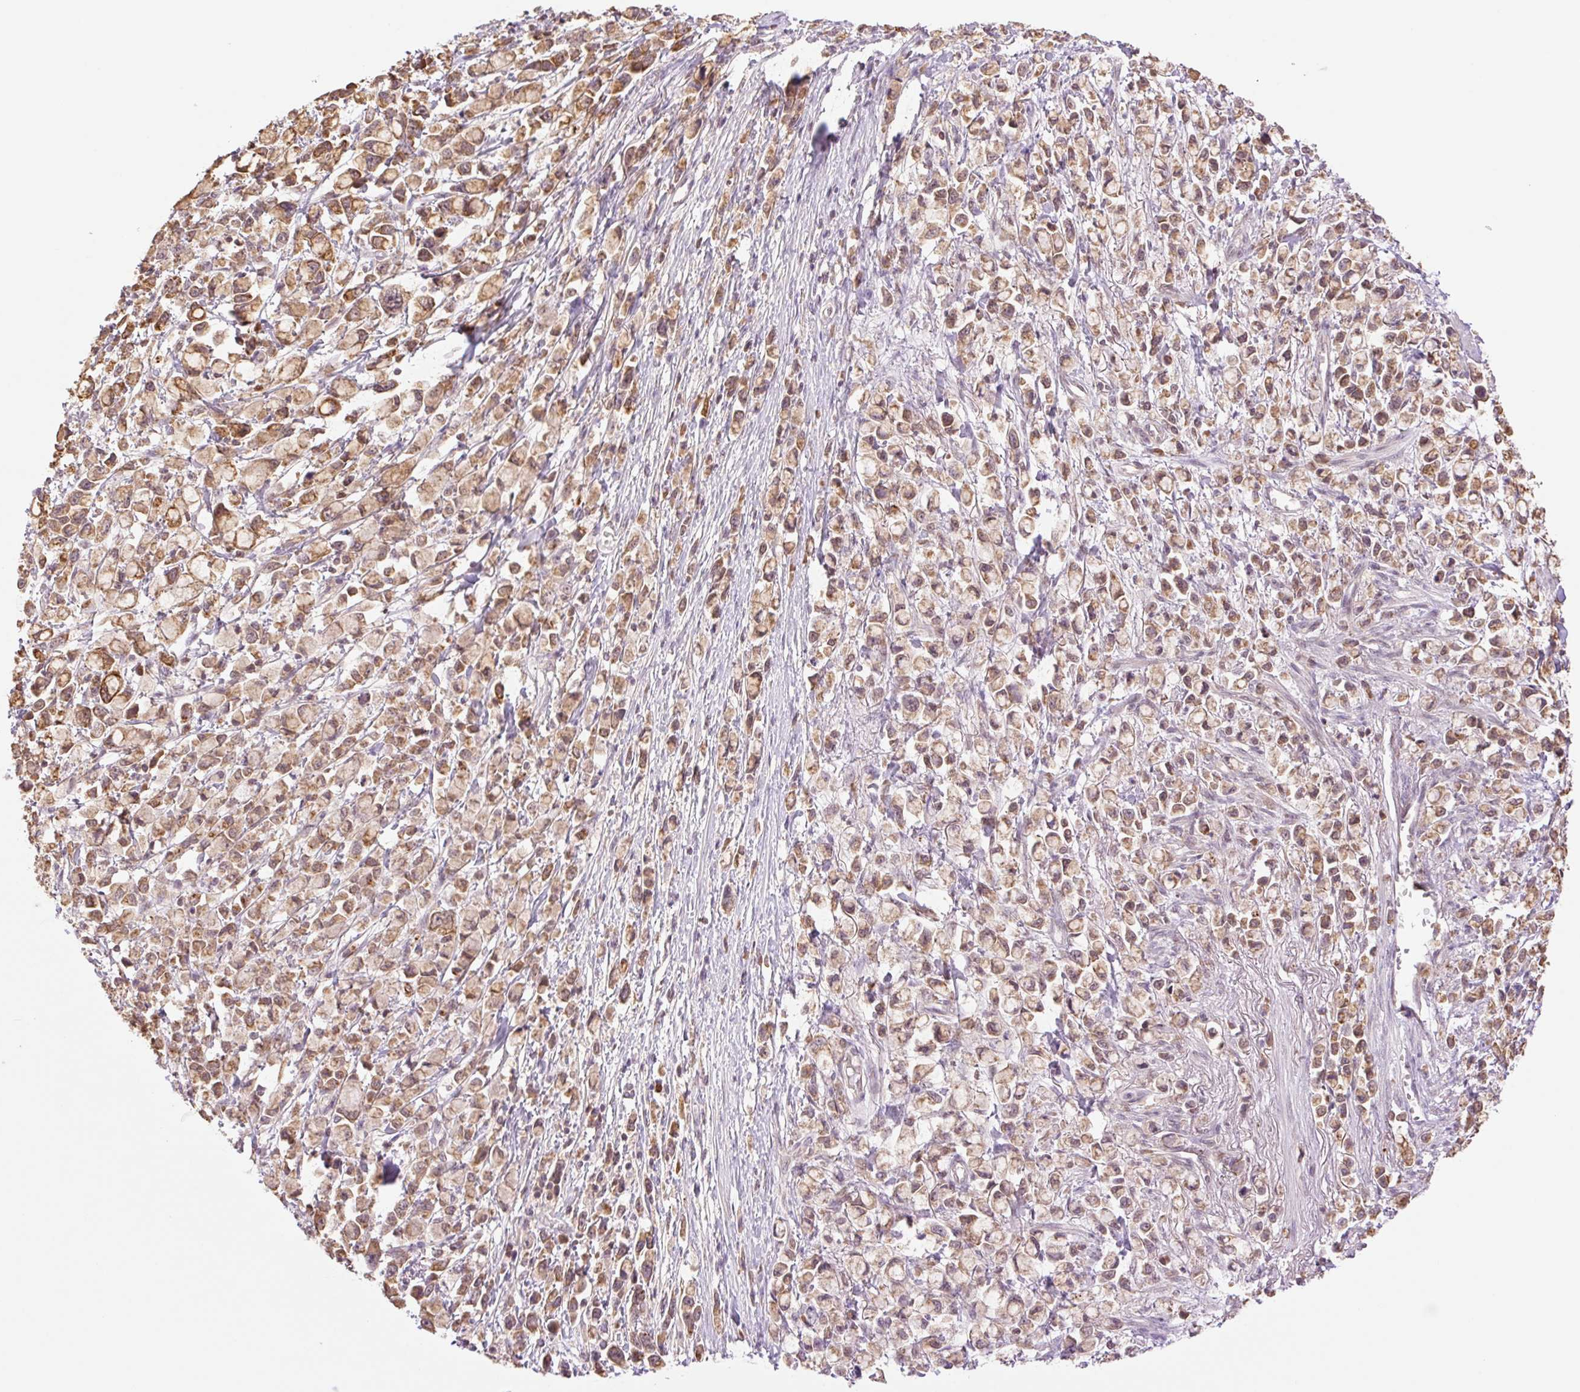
{"staining": {"intensity": "moderate", "quantity": ">75%", "location": "cytoplasmic/membranous"}, "tissue": "stomach cancer", "cell_type": "Tumor cells", "image_type": "cancer", "snomed": [{"axis": "morphology", "description": "Adenocarcinoma, NOS"}, {"axis": "topography", "description": "Stomach"}], "caption": "Immunohistochemistry (IHC) image of human stomach cancer stained for a protein (brown), which displays medium levels of moderate cytoplasmic/membranous staining in about >75% of tumor cells.", "gene": "YJU2B", "patient": {"sex": "female", "age": 81}}